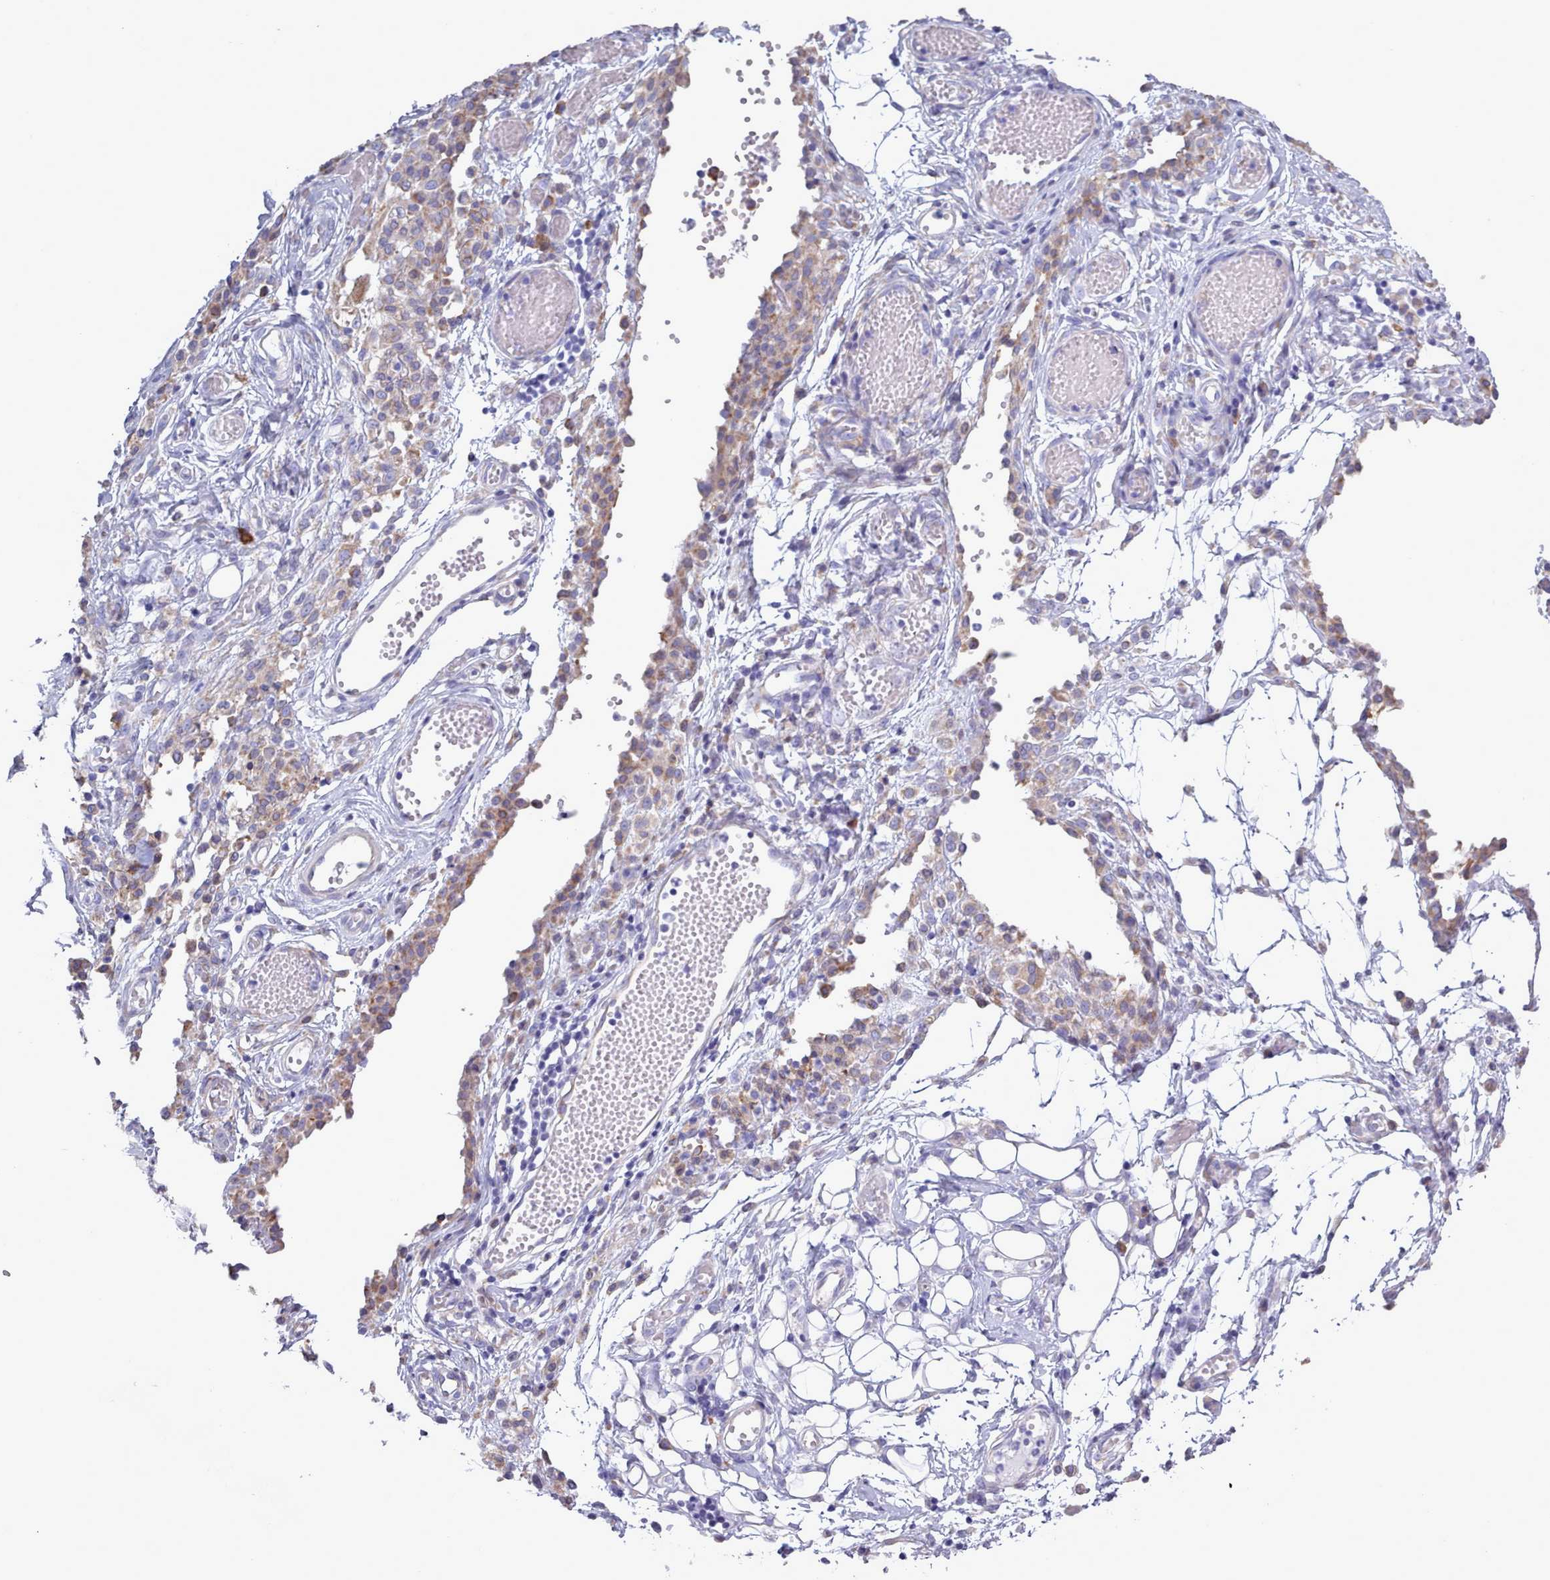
{"staining": {"intensity": "negative", "quantity": "none", "location": "none"}, "tissue": "ovarian cancer", "cell_type": "Tumor cells", "image_type": "cancer", "snomed": [{"axis": "morphology", "description": "Carcinoma, endometroid"}, {"axis": "topography", "description": "Ovary"}], "caption": "Photomicrograph shows no protein staining in tumor cells of endometroid carcinoma (ovarian) tissue.", "gene": "XKR8", "patient": {"sex": "female", "age": 42}}